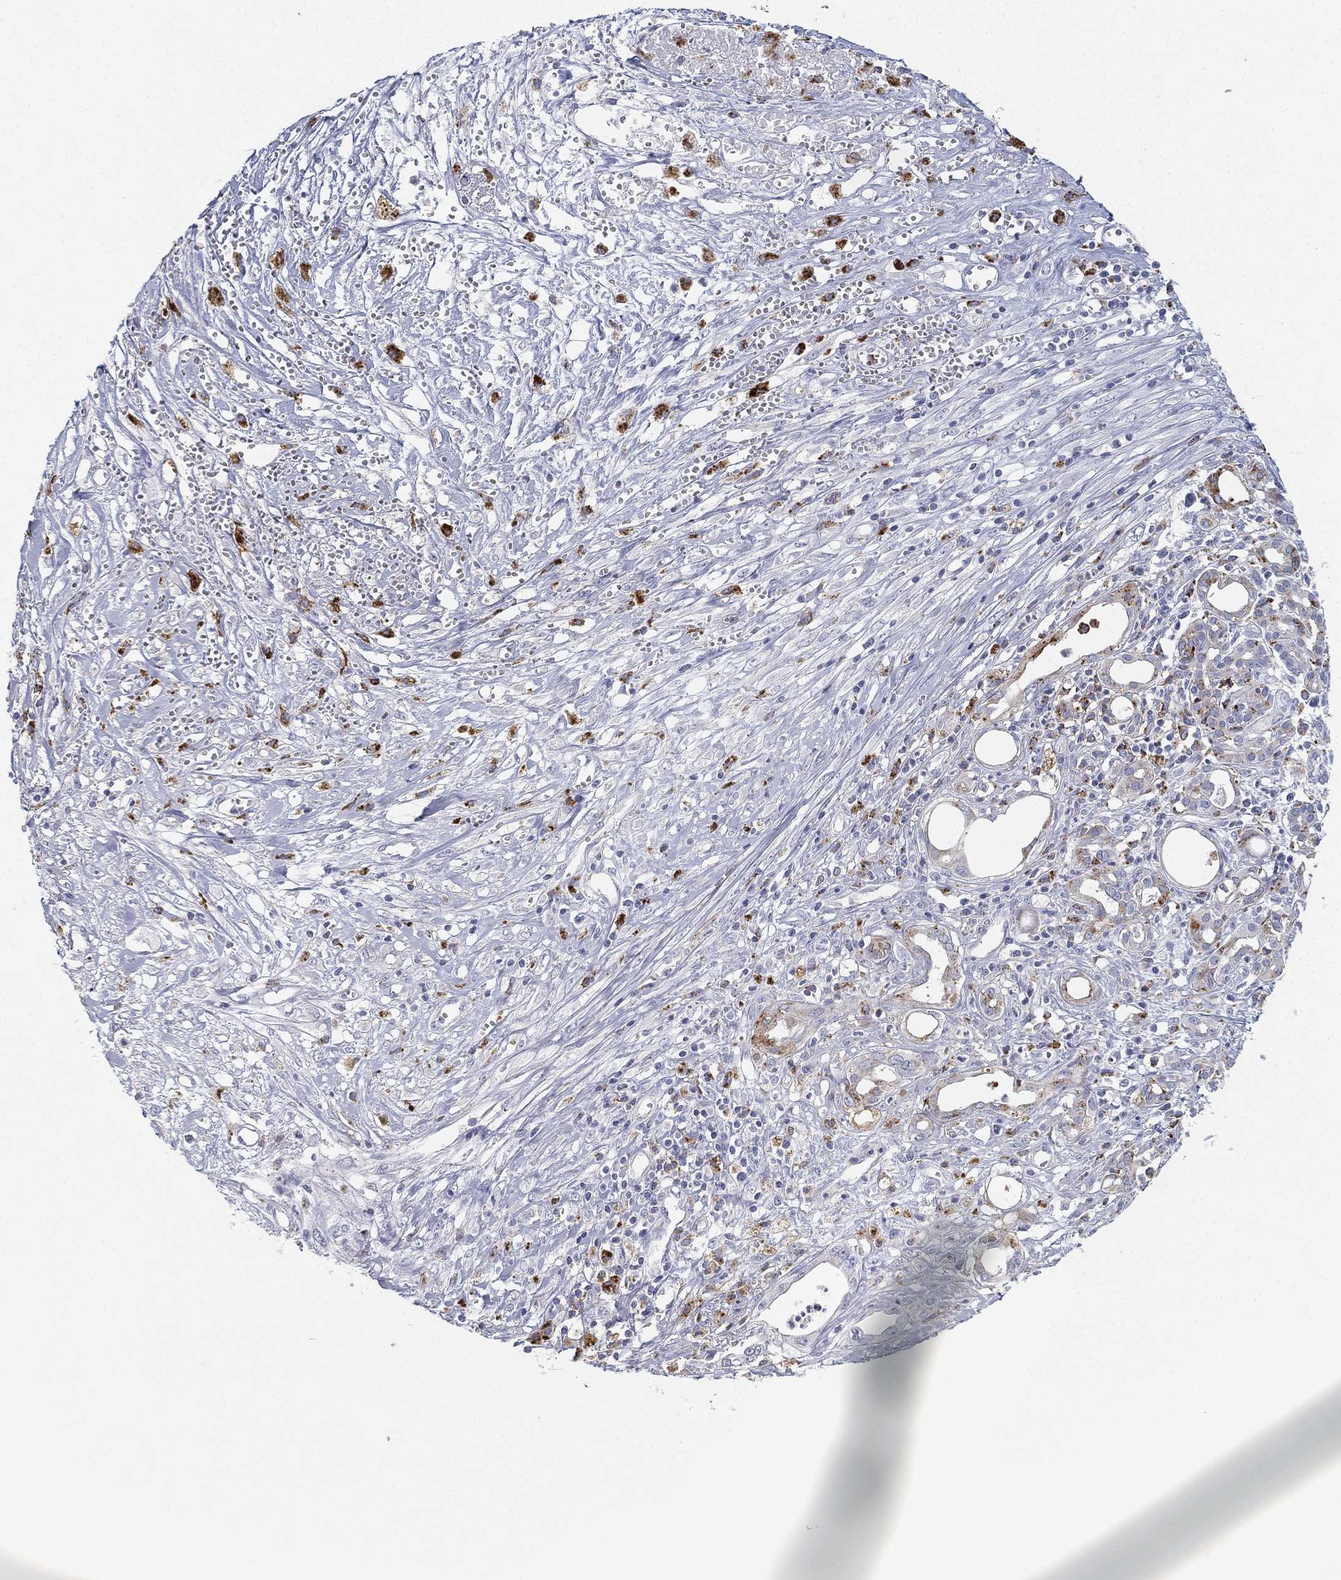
{"staining": {"intensity": "moderate", "quantity": "<25%", "location": "cytoplasmic/membranous"}, "tissue": "pancreatic cancer", "cell_type": "Tumor cells", "image_type": "cancer", "snomed": [{"axis": "morphology", "description": "Adenocarcinoma, NOS"}, {"axis": "topography", "description": "Pancreas"}], "caption": "An IHC micrograph of neoplastic tissue is shown. Protein staining in brown shows moderate cytoplasmic/membranous positivity in pancreatic cancer (adenocarcinoma) within tumor cells. The staining is performed using DAB (3,3'-diaminobenzidine) brown chromogen to label protein expression. The nuclei are counter-stained blue using hematoxylin.", "gene": "NPC2", "patient": {"sex": "male", "age": 71}}